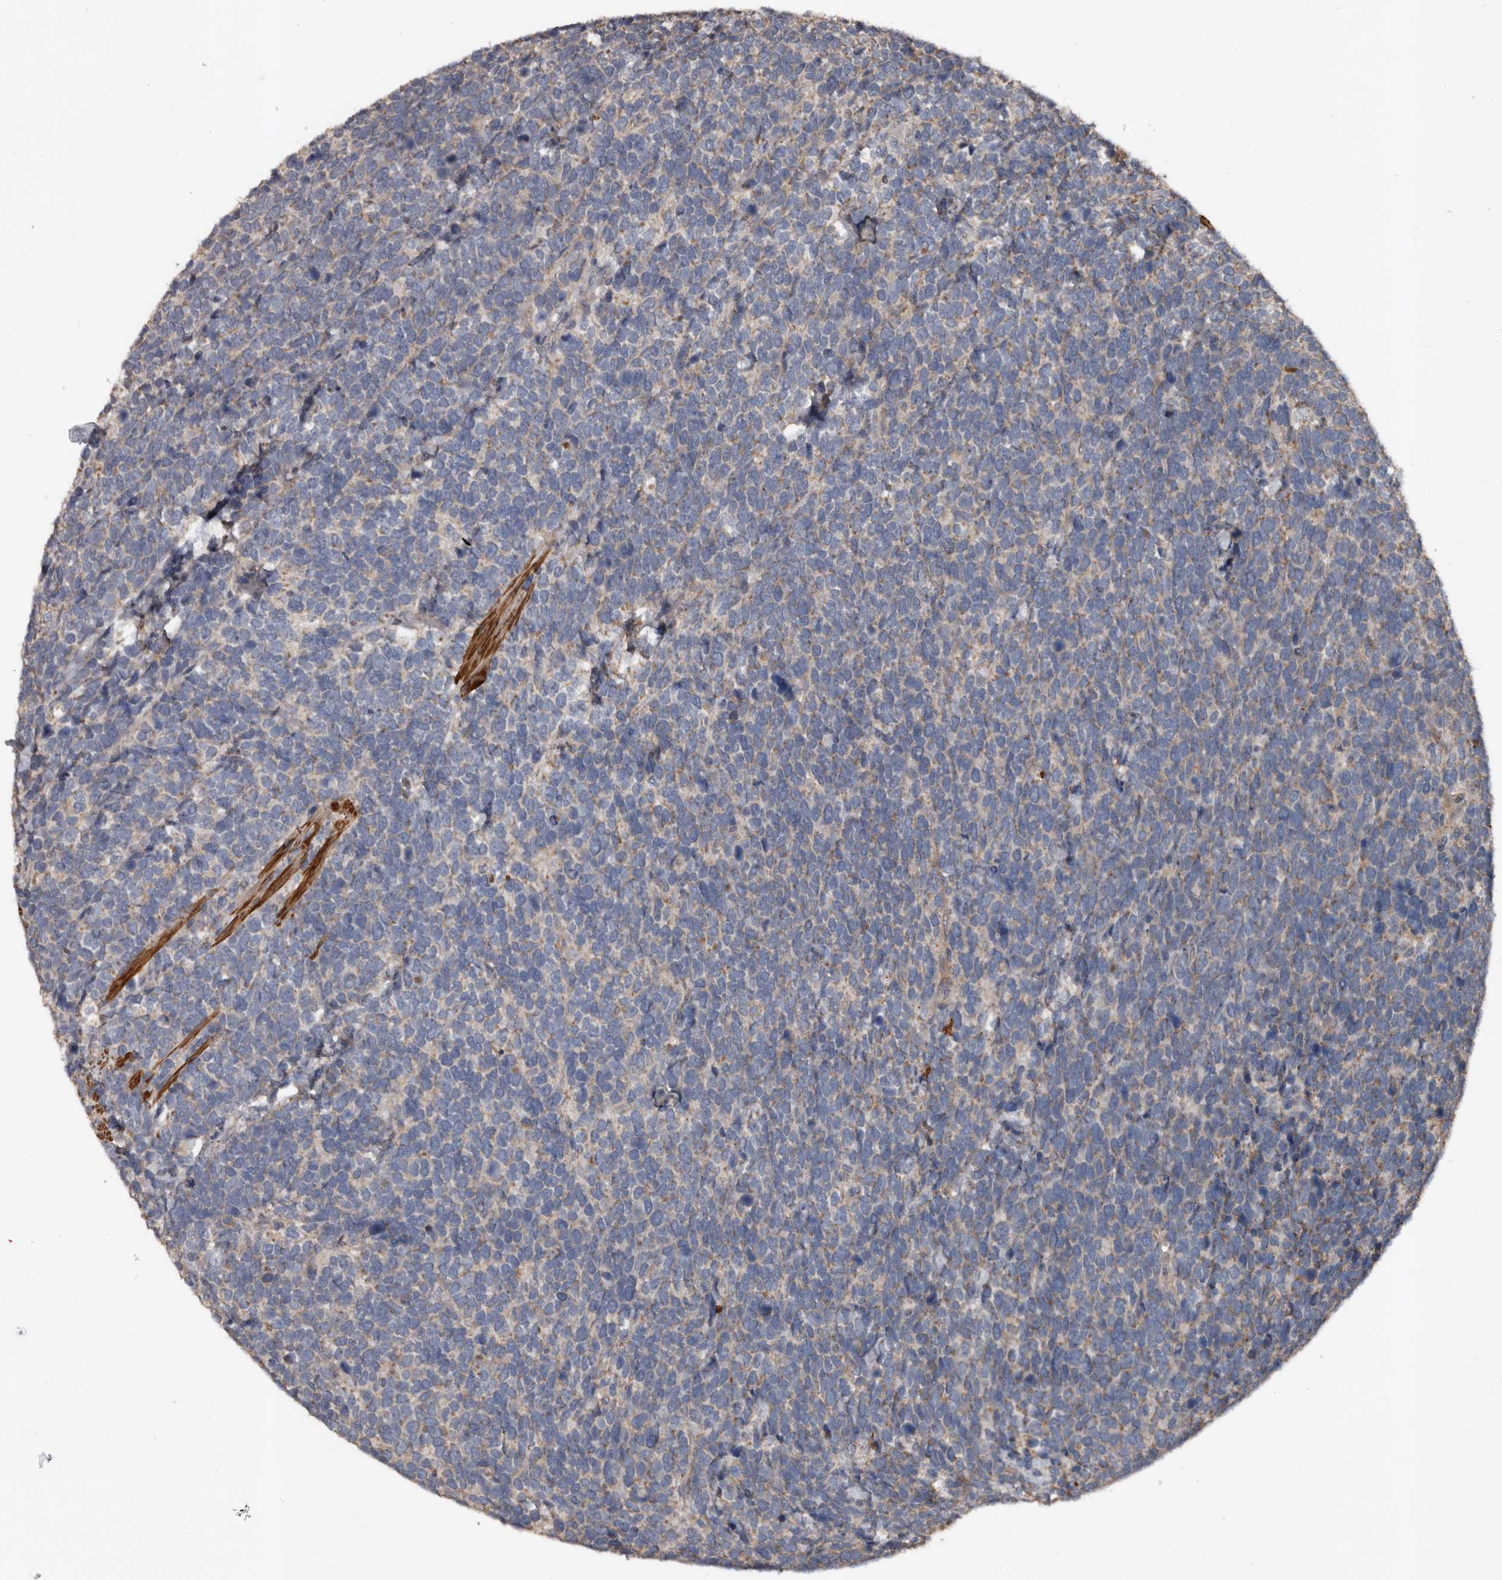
{"staining": {"intensity": "weak", "quantity": "25%-75%", "location": "cytoplasmic/membranous"}, "tissue": "urothelial cancer", "cell_type": "Tumor cells", "image_type": "cancer", "snomed": [{"axis": "morphology", "description": "Urothelial carcinoma, High grade"}, {"axis": "topography", "description": "Urinary bladder"}], "caption": "Urothelial cancer tissue exhibits weak cytoplasmic/membranous staining in approximately 25%-75% of tumor cells", "gene": "GREB1", "patient": {"sex": "female", "age": 82}}